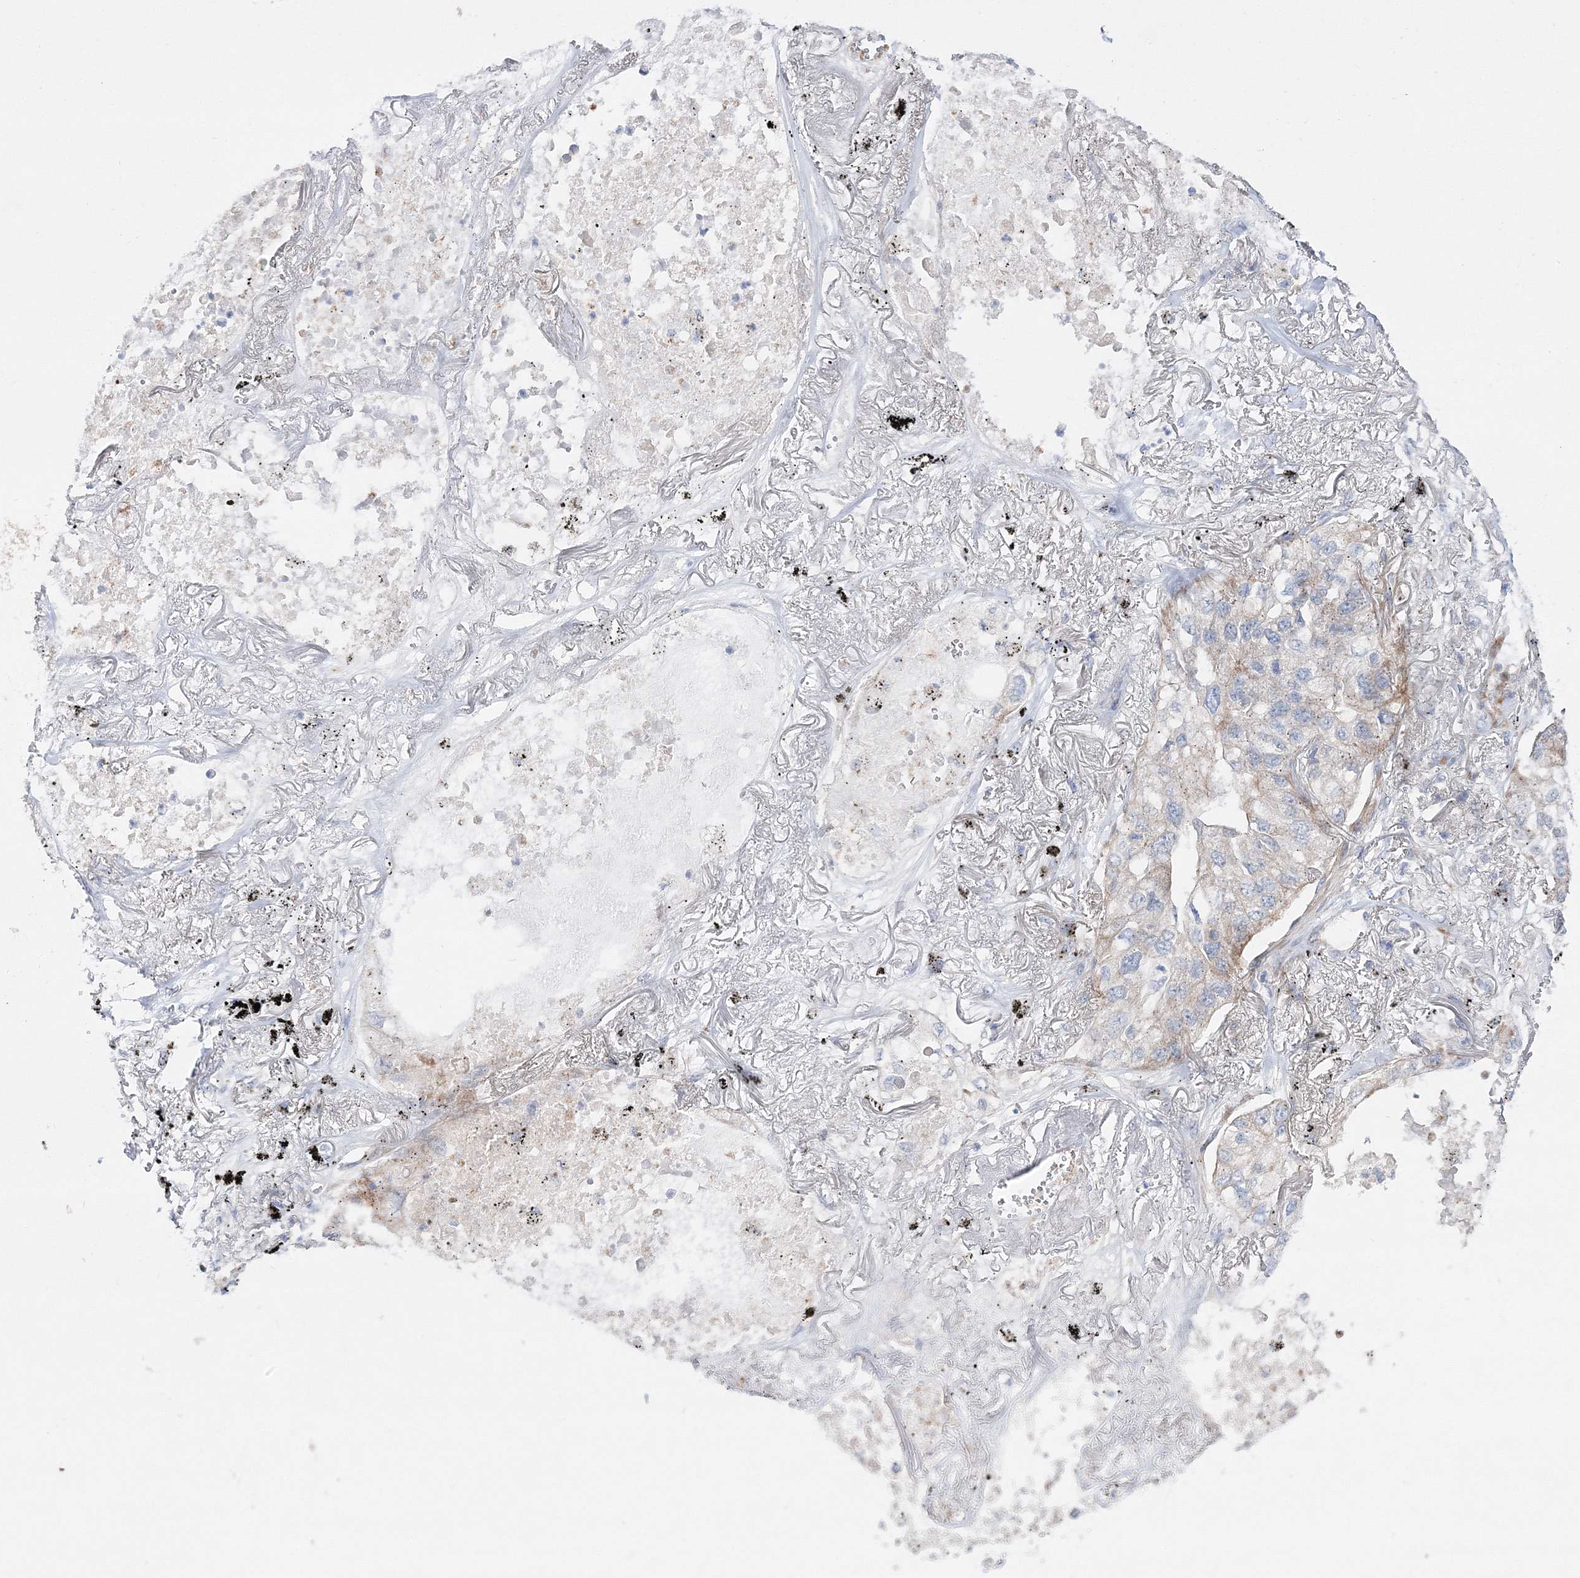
{"staining": {"intensity": "negative", "quantity": "none", "location": "none"}, "tissue": "lung cancer", "cell_type": "Tumor cells", "image_type": "cancer", "snomed": [{"axis": "morphology", "description": "Adenocarcinoma, NOS"}, {"axis": "topography", "description": "Lung"}], "caption": "Immunohistochemistry histopathology image of neoplastic tissue: lung cancer stained with DAB (3,3'-diaminobenzidine) reveals no significant protein positivity in tumor cells. (DAB IHC, high magnification).", "gene": "ARHGAP32", "patient": {"sex": "male", "age": 65}}